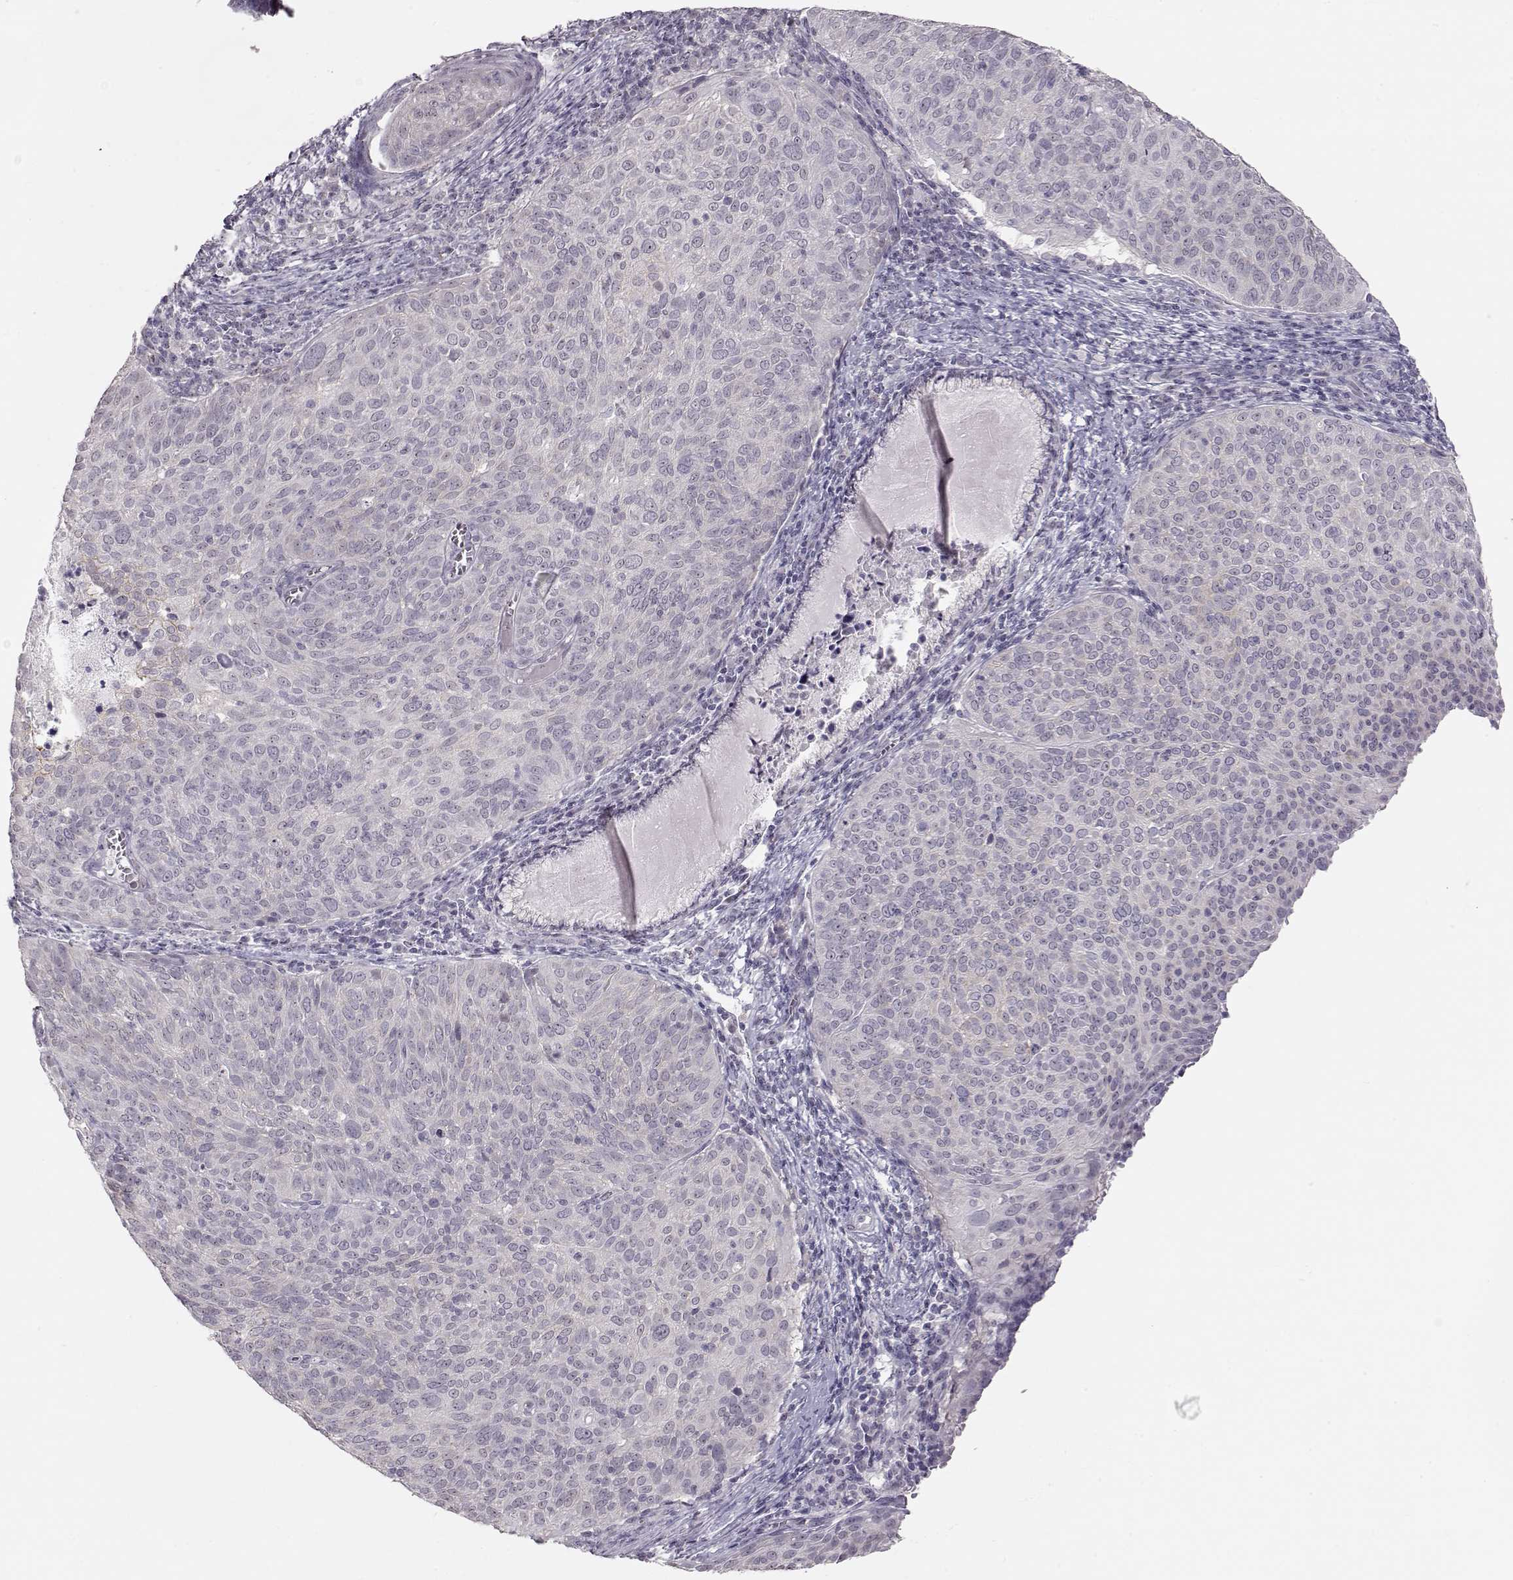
{"staining": {"intensity": "negative", "quantity": "none", "location": "none"}, "tissue": "cervical cancer", "cell_type": "Tumor cells", "image_type": "cancer", "snomed": [{"axis": "morphology", "description": "Squamous cell carcinoma, NOS"}, {"axis": "topography", "description": "Cervix"}], "caption": "Tumor cells are negative for protein expression in human cervical squamous cell carcinoma.", "gene": "FAM205A", "patient": {"sex": "female", "age": 39}}